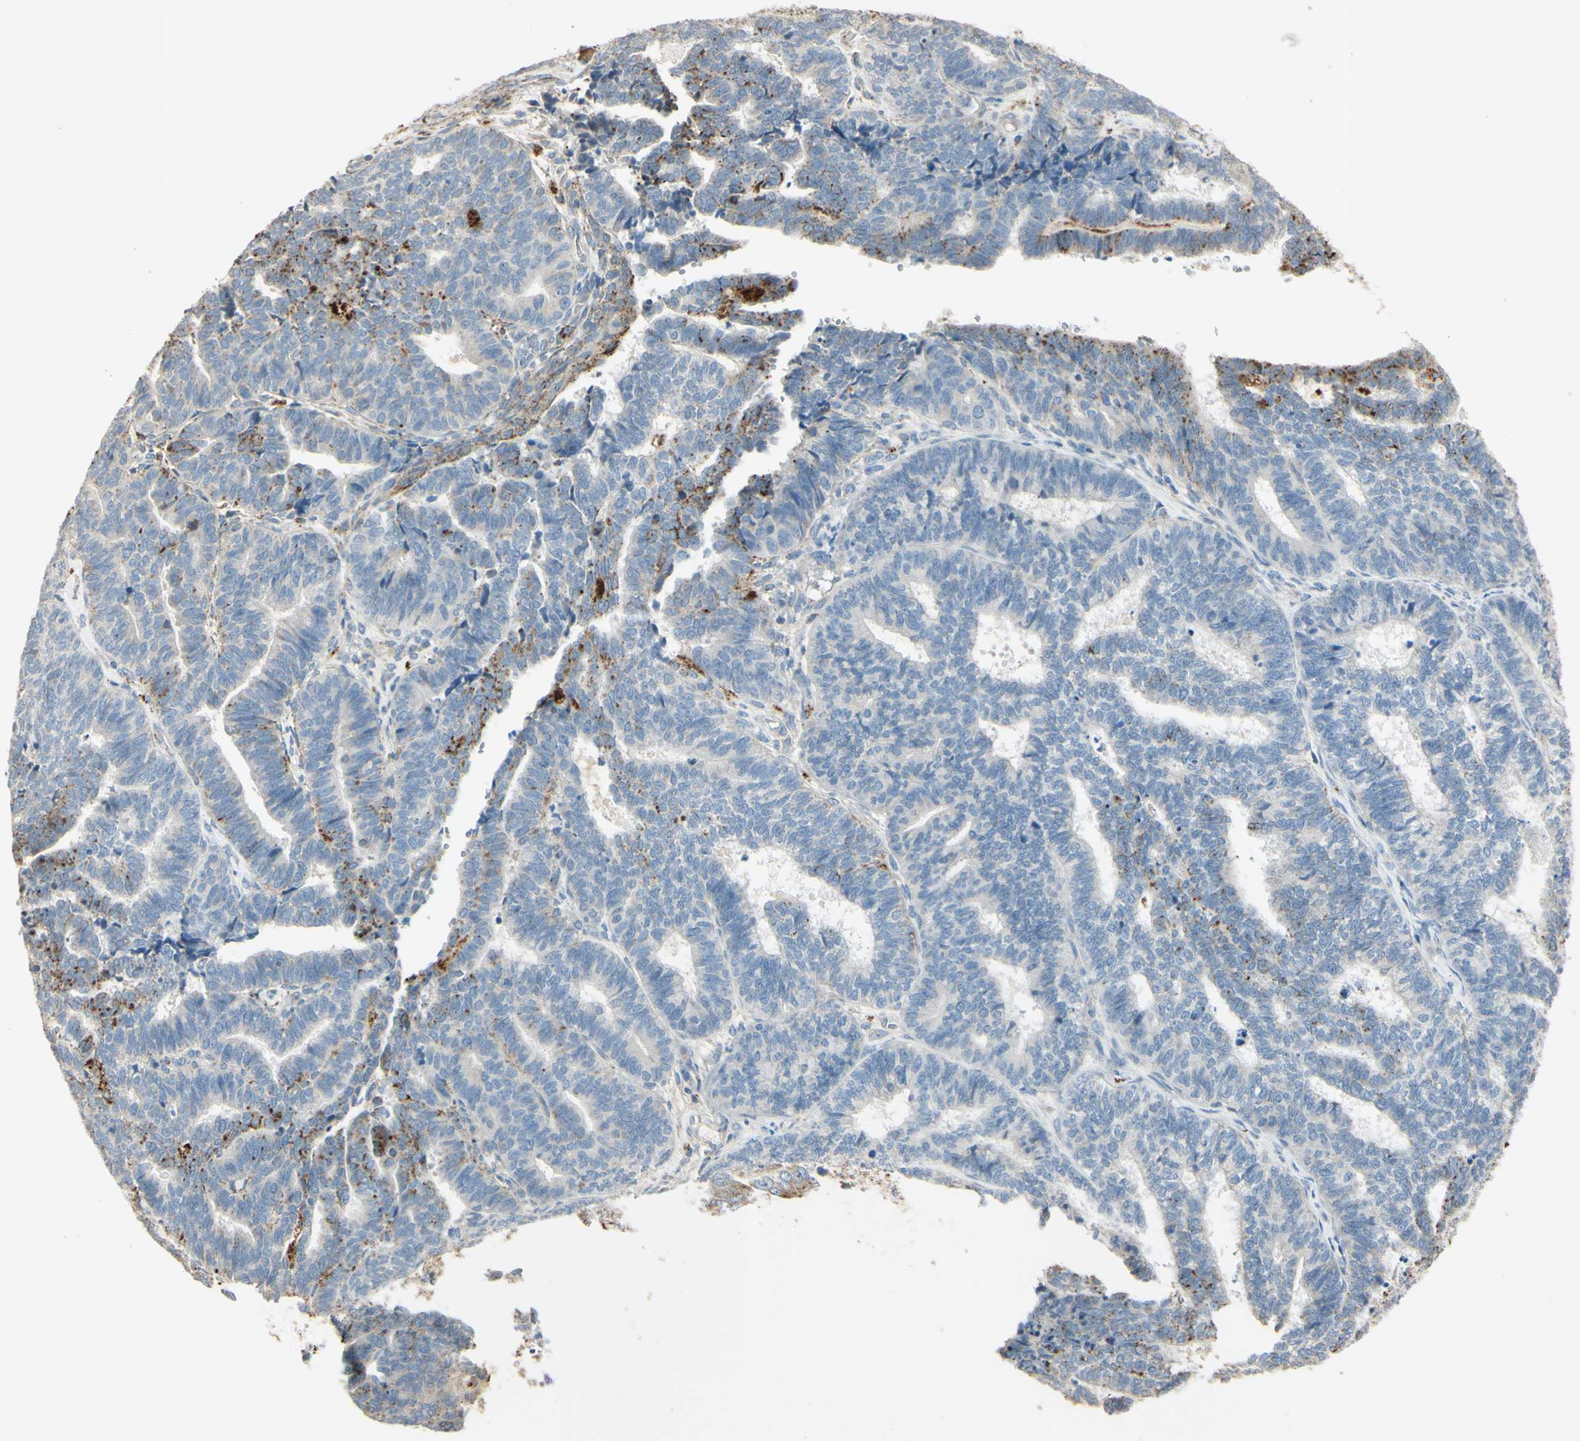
{"staining": {"intensity": "negative", "quantity": "none", "location": "none"}, "tissue": "endometrial cancer", "cell_type": "Tumor cells", "image_type": "cancer", "snomed": [{"axis": "morphology", "description": "Adenocarcinoma, NOS"}, {"axis": "topography", "description": "Endometrium"}], "caption": "Tumor cells show no significant expression in endometrial cancer (adenocarcinoma). (IHC, brightfield microscopy, high magnification).", "gene": "ANGPTL1", "patient": {"sex": "female", "age": 70}}